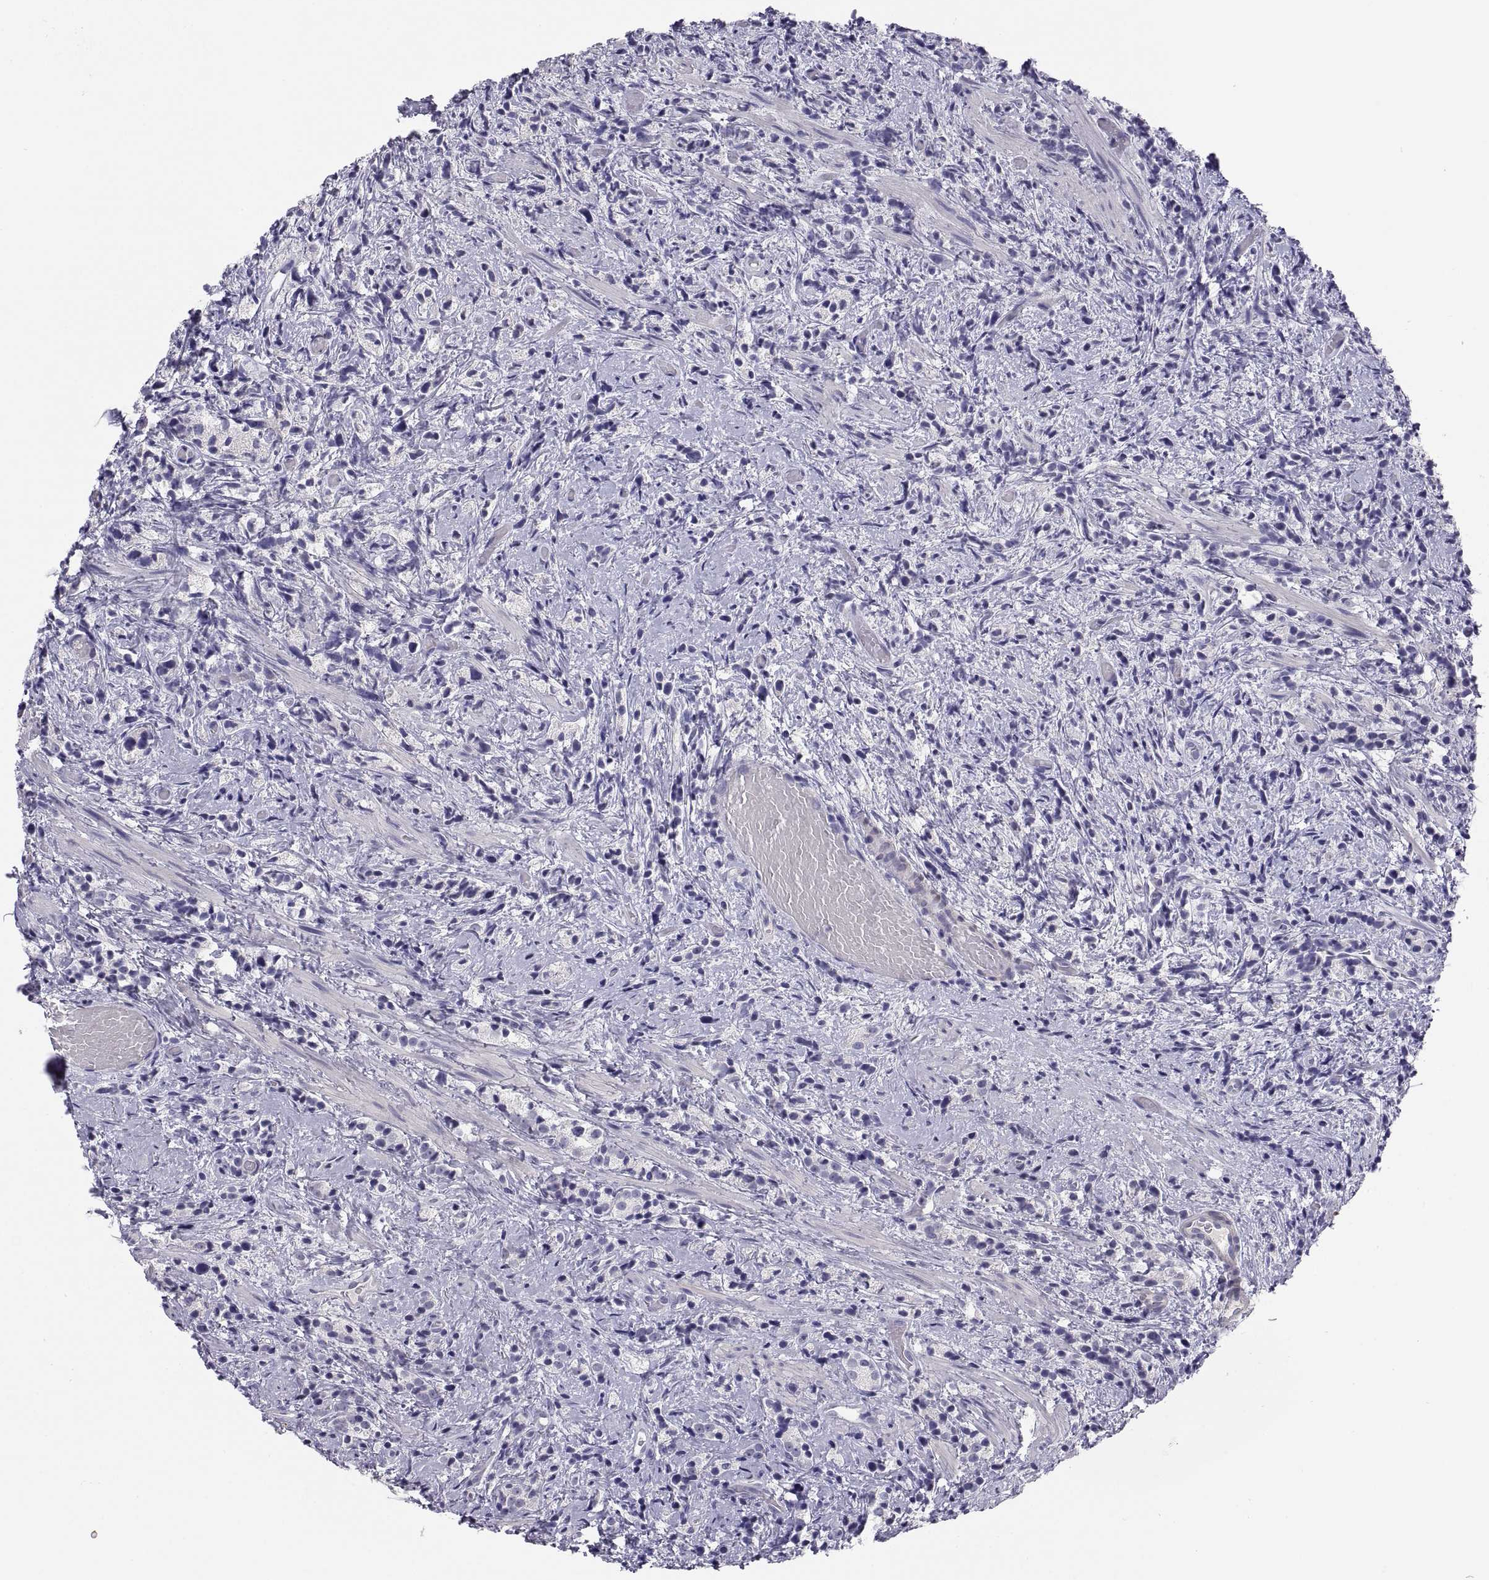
{"staining": {"intensity": "negative", "quantity": "none", "location": "none"}, "tissue": "prostate cancer", "cell_type": "Tumor cells", "image_type": "cancer", "snomed": [{"axis": "morphology", "description": "Adenocarcinoma, High grade"}, {"axis": "topography", "description": "Prostate"}], "caption": "Protein analysis of high-grade adenocarcinoma (prostate) demonstrates no significant expression in tumor cells.", "gene": "STRC", "patient": {"sex": "male", "age": 53}}